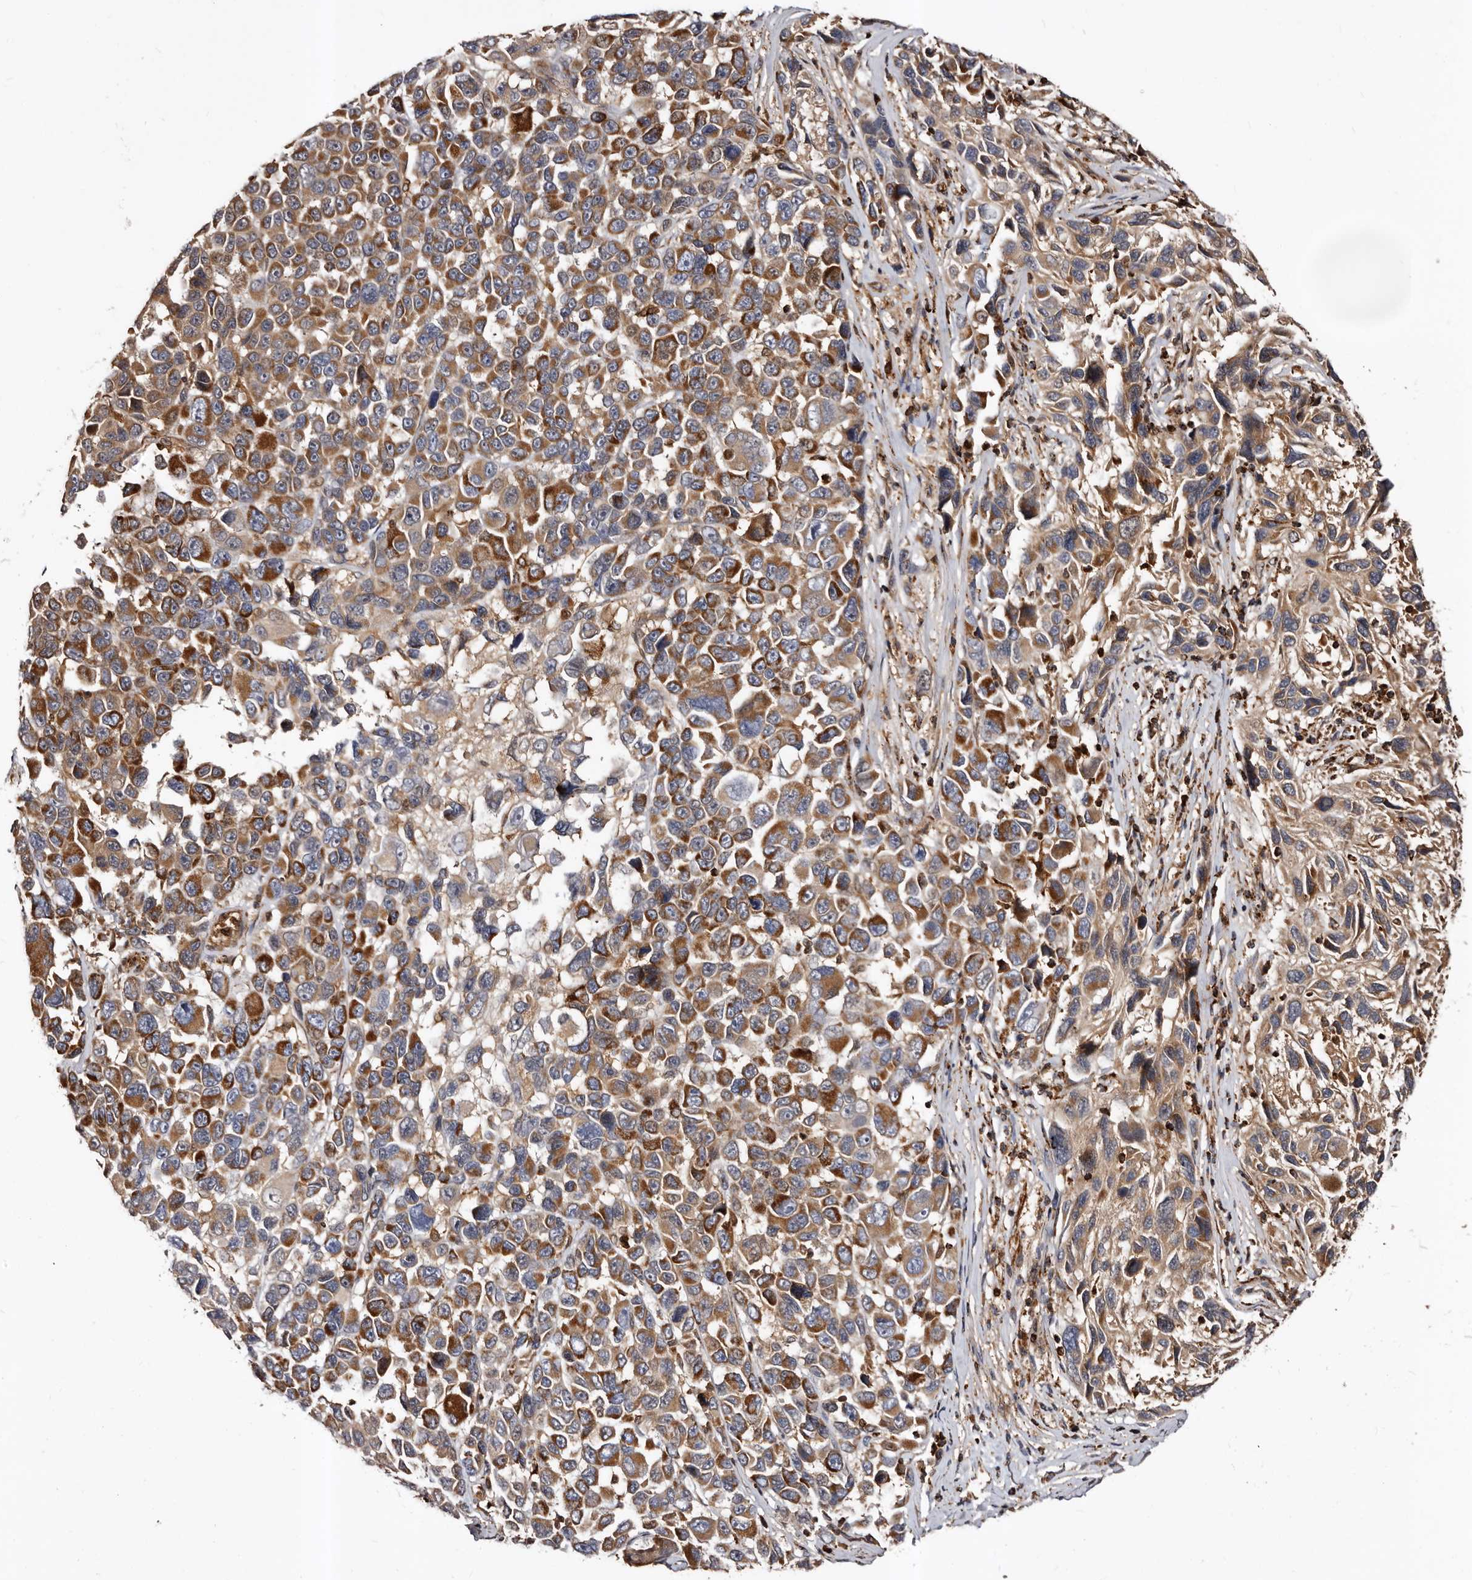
{"staining": {"intensity": "moderate", "quantity": ">75%", "location": "cytoplasmic/membranous"}, "tissue": "melanoma", "cell_type": "Tumor cells", "image_type": "cancer", "snomed": [{"axis": "morphology", "description": "Malignant melanoma, NOS"}, {"axis": "topography", "description": "Skin"}], "caption": "The image exhibits staining of melanoma, revealing moderate cytoplasmic/membranous protein positivity (brown color) within tumor cells.", "gene": "BAX", "patient": {"sex": "male", "age": 53}}